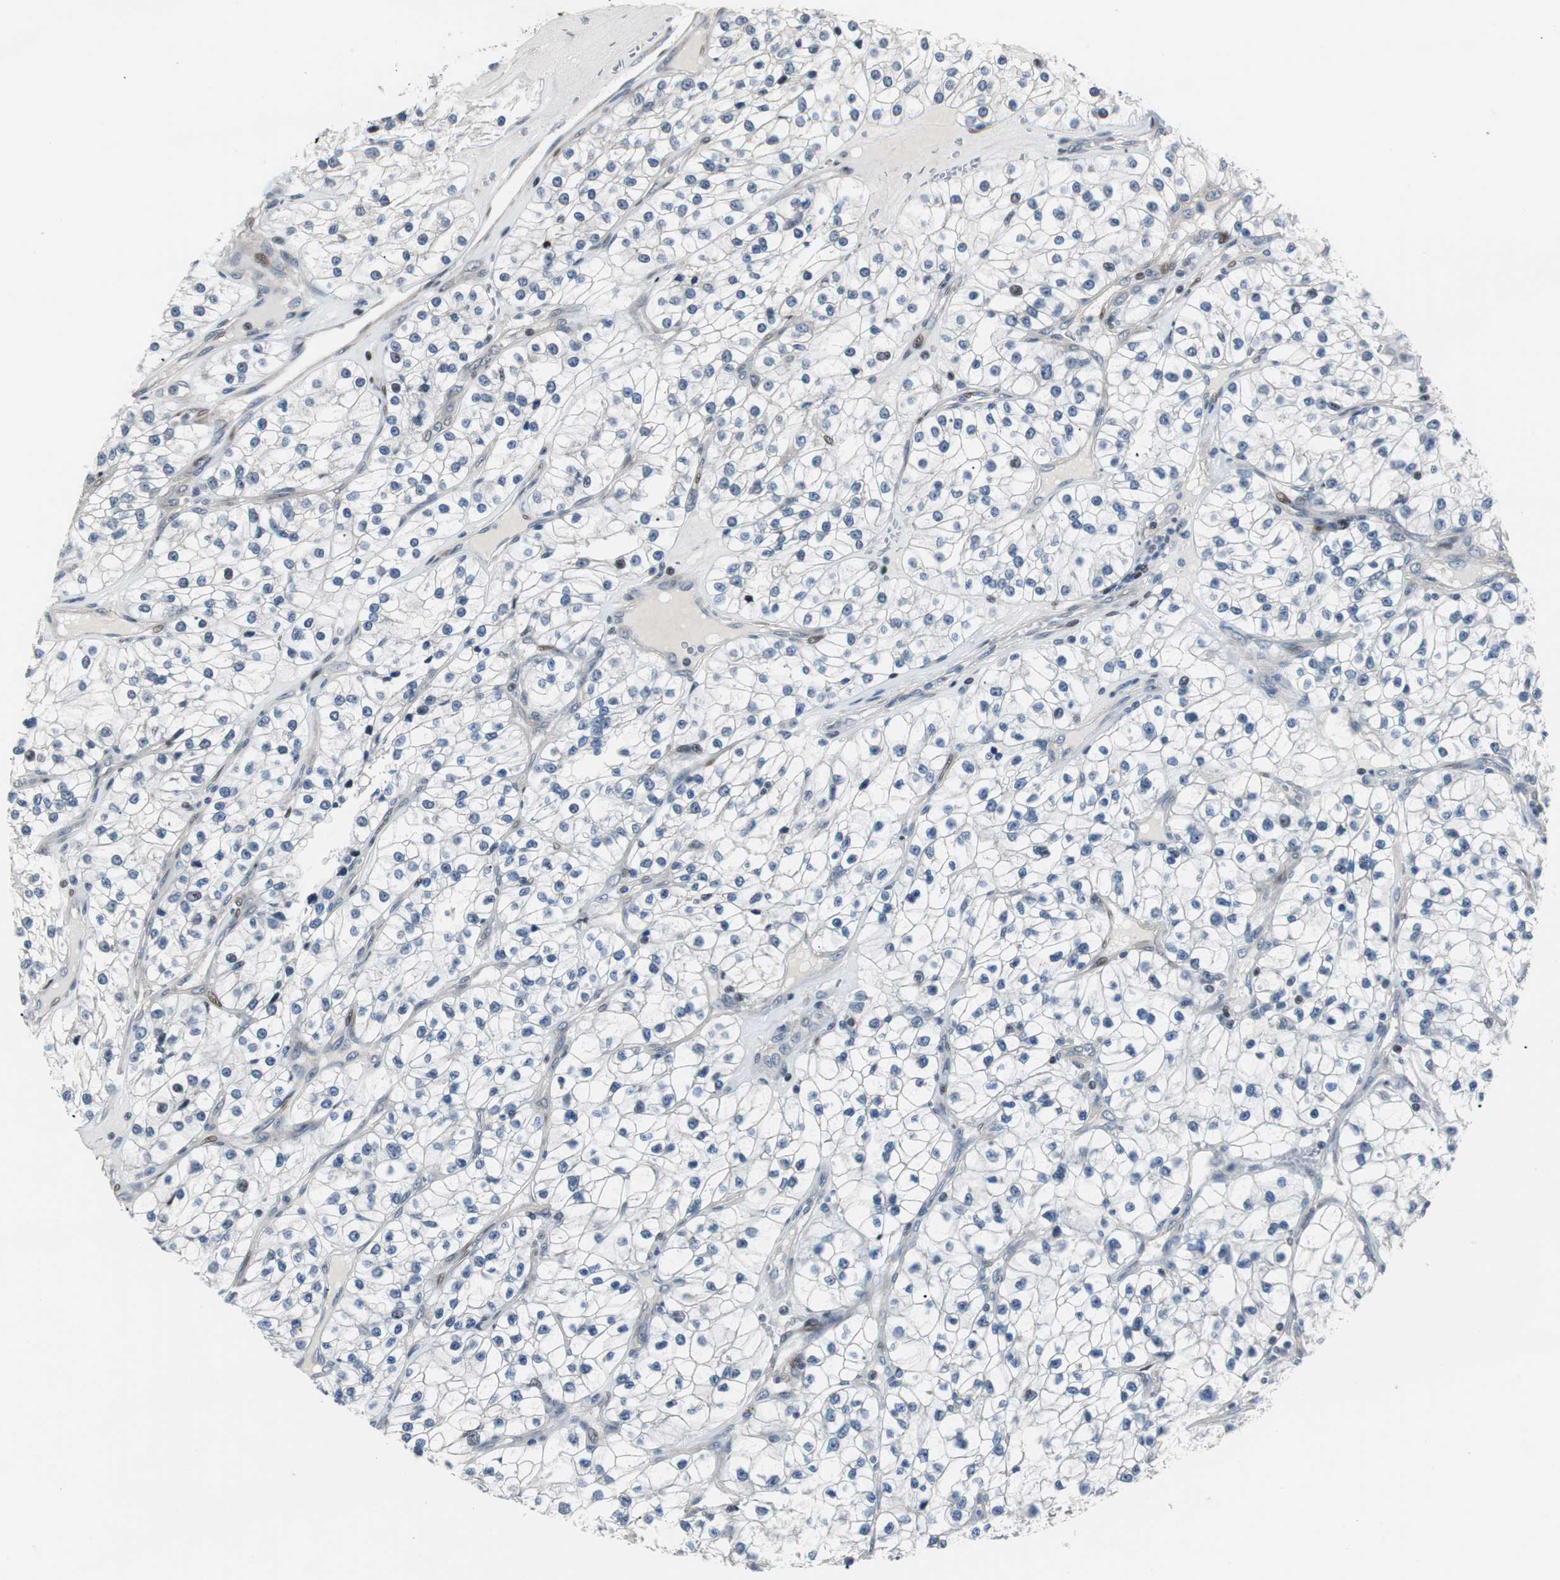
{"staining": {"intensity": "weak", "quantity": "<25%", "location": "nuclear"}, "tissue": "renal cancer", "cell_type": "Tumor cells", "image_type": "cancer", "snomed": [{"axis": "morphology", "description": "Adenocarcinoma, NOS"}, {"axis": "topography", "description": "Kidney"}], "caption": "The immunohistochemistry (IHC) micrograph has no significant expression in tumor cells of adenocarcinoma (renal) tissue. (DAB immunohistochemistry (IHC) with hematoxylin counter stain).", "gene": "RAD1", "patient": {"sex": "female", "age": 57}}